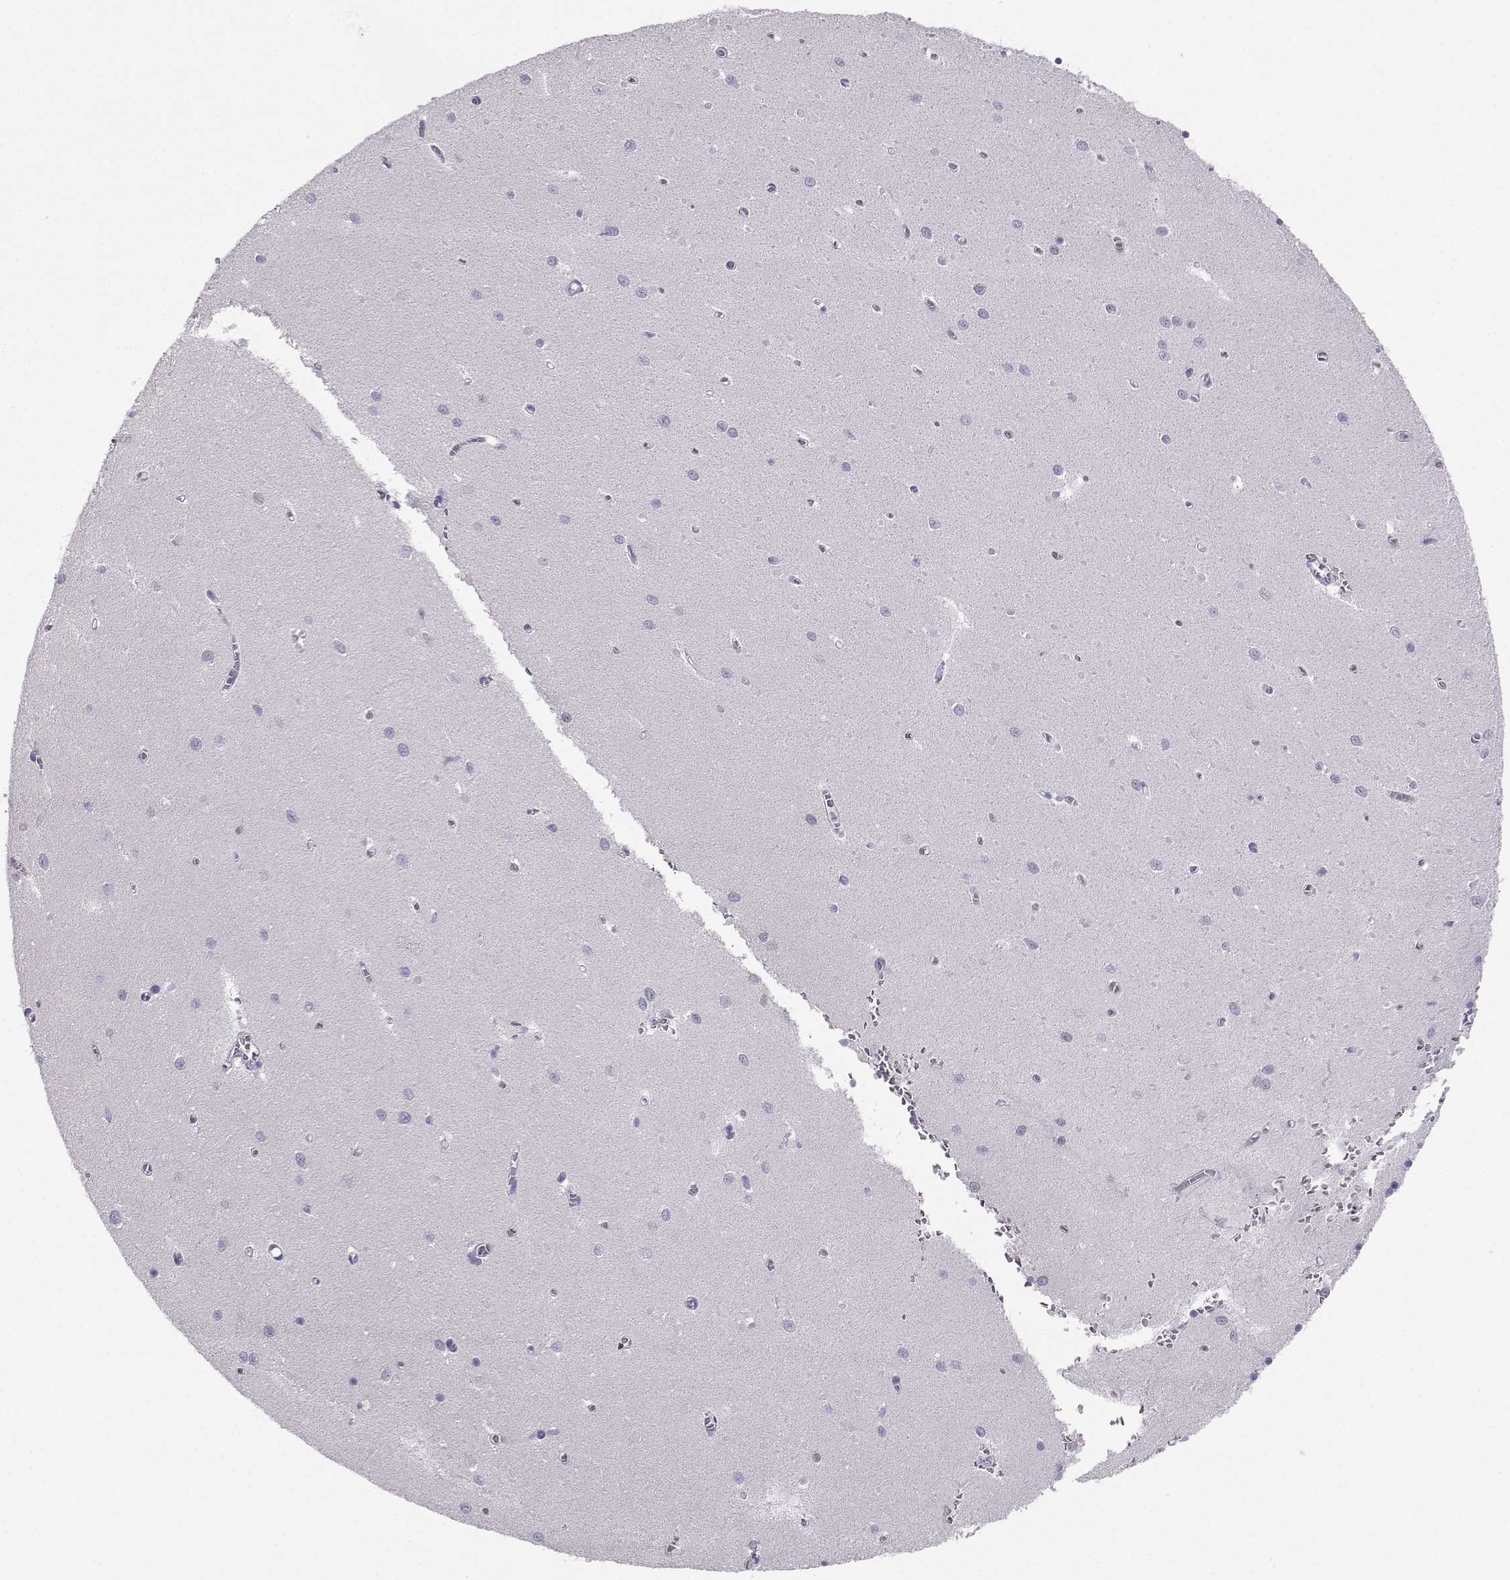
{"staining": {"intensity": "negative", "quantity": "none", "location": "none"}, "tissue": "cerebellum", "cell_type": "Cells in granular layer", "image_type": "normal", "snomed": [{"axis": "morphology", "description": "Normal tissue, NOS"}, {"axis": "topography", "description": "Cerebellum"}], "caption": "Cells in granular layer show no significant protein staining in unremarkable cerebellum. Nuclei are stained in blue.", "gene": "MROH7", "patient": {"sex": "female", "age": 64}}